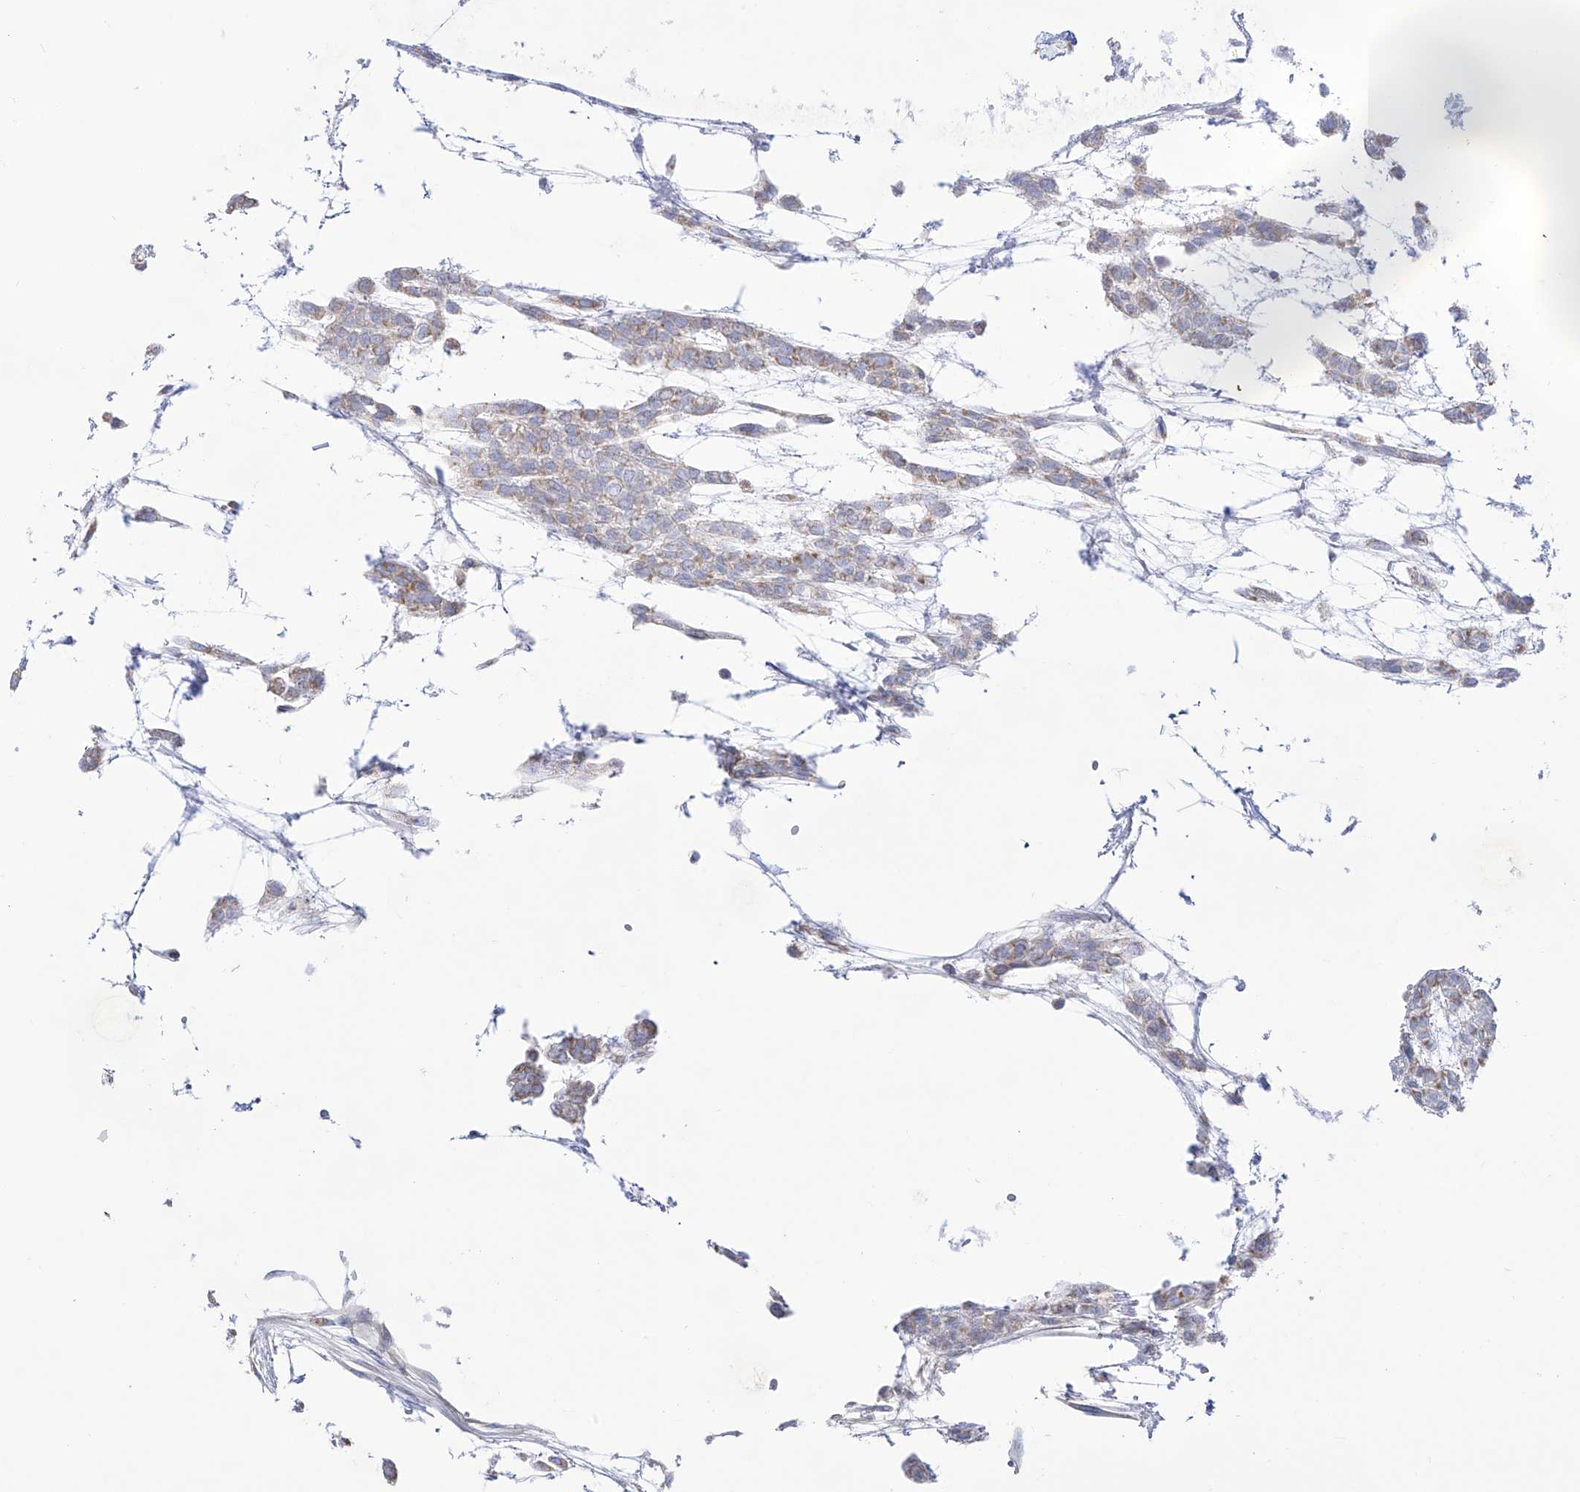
{"staining": {"intensity": "weak", "quantity": "25%-75%", "location": "cytoplasmic/membranous"}, "tissue": "head and neck cancer", "cell_type": "Tumor cells", "image_type": "cancer", "snomed": [{"axis": "morphology", "description": "Adenocarcinoma, NOS"}, {"axis": "morphology", "description": "Adenoma, NOS"}, {"axis": "topography", "description": "Head-Neck"}], "caption": "This photomicrograph displays immunohistochemistry (IHC) staining of head and neck cancer (adenocarcinoma), with low weak cytoplasmic/membranous expression in approximately 25%-75% of tumor cells.", "gene": "RCHY1", "patient": {"sex": "female", "age": 55}}